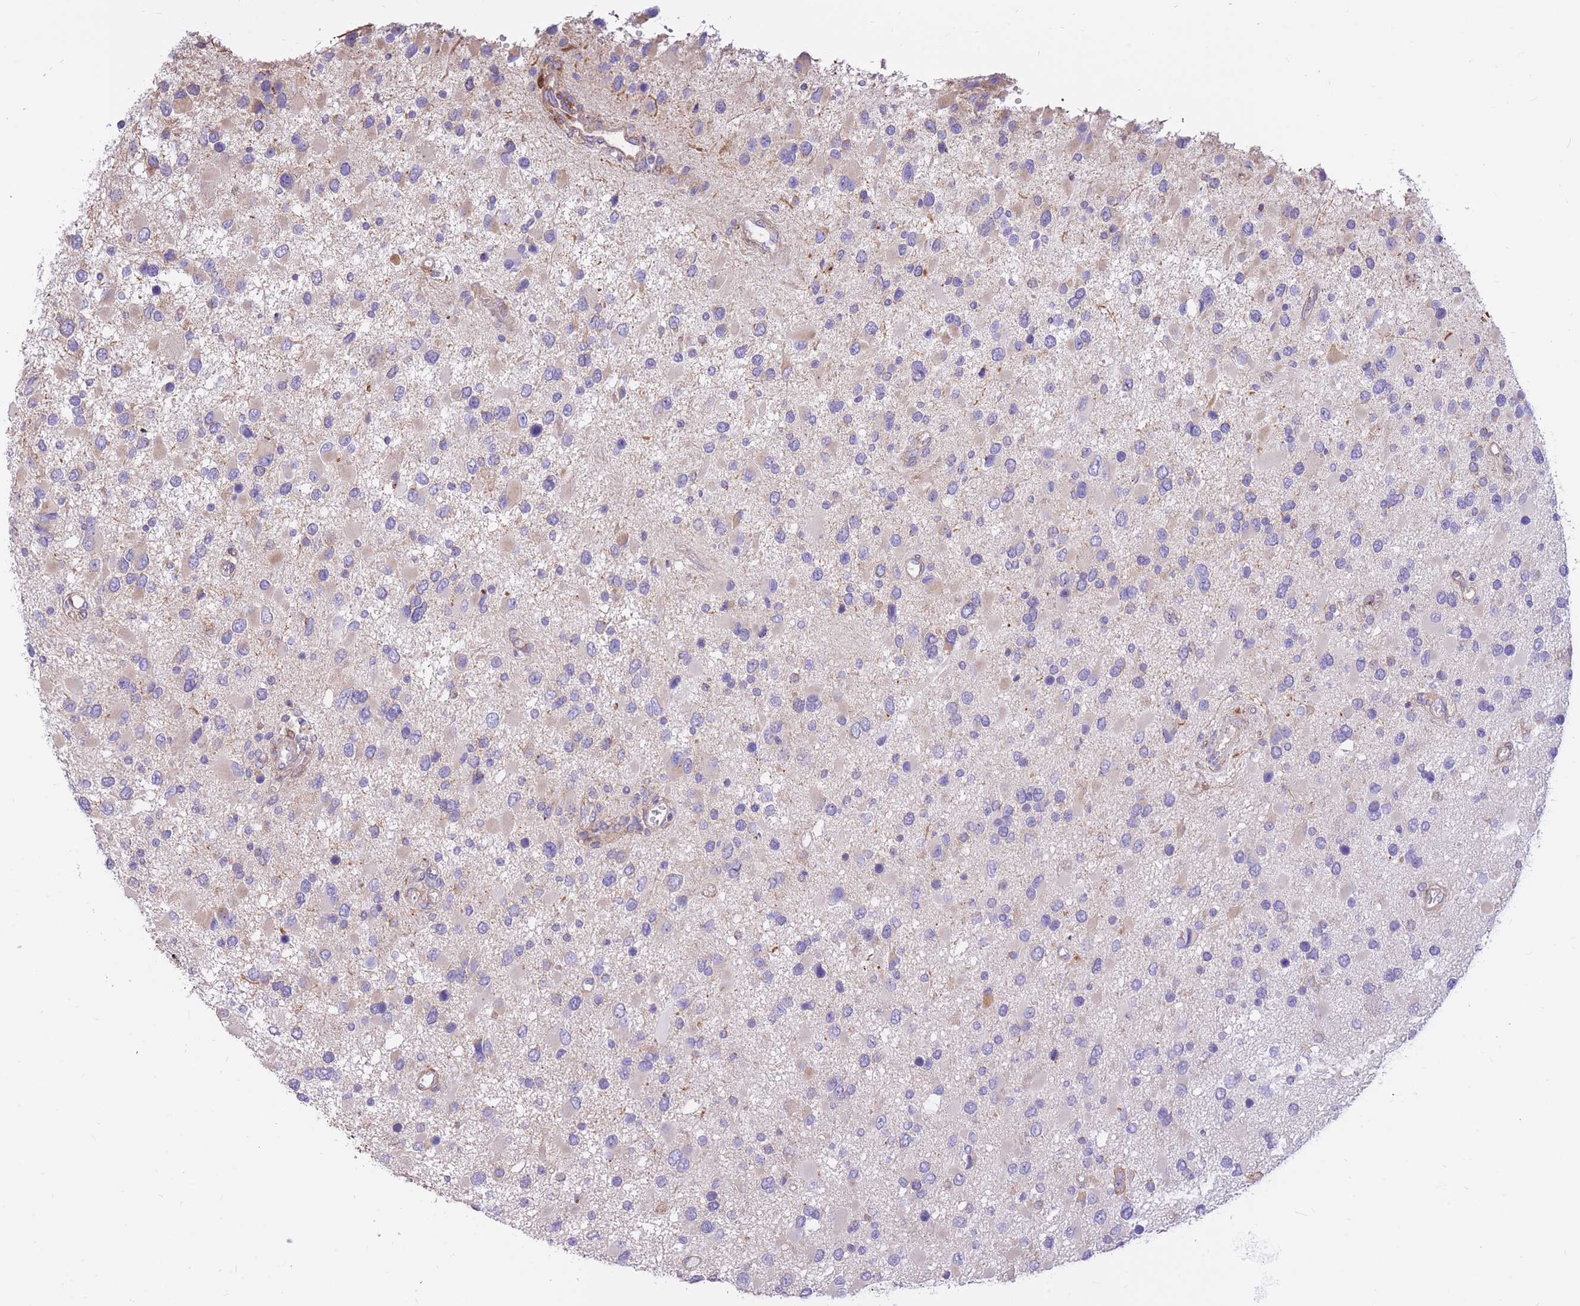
{"staining": {"intensity": "negative", "quantity": "none", "location": "none"}, "tissue": "glioma", "cell_type": "Tumor cells", "image_type": "cancer", "snomed": [{"axis": "morphology", "description": "Glioma, malignant, High grade"}, {"axis": "topography", "description": "Brain"}], "caption": "Human malignant glioma (high-grade) stained for a protein using immunohistochemistry (IHC) displays no expression in tumor cells.", "gene": "GBP7", "patient": {"sex": "male", "age": 53}}